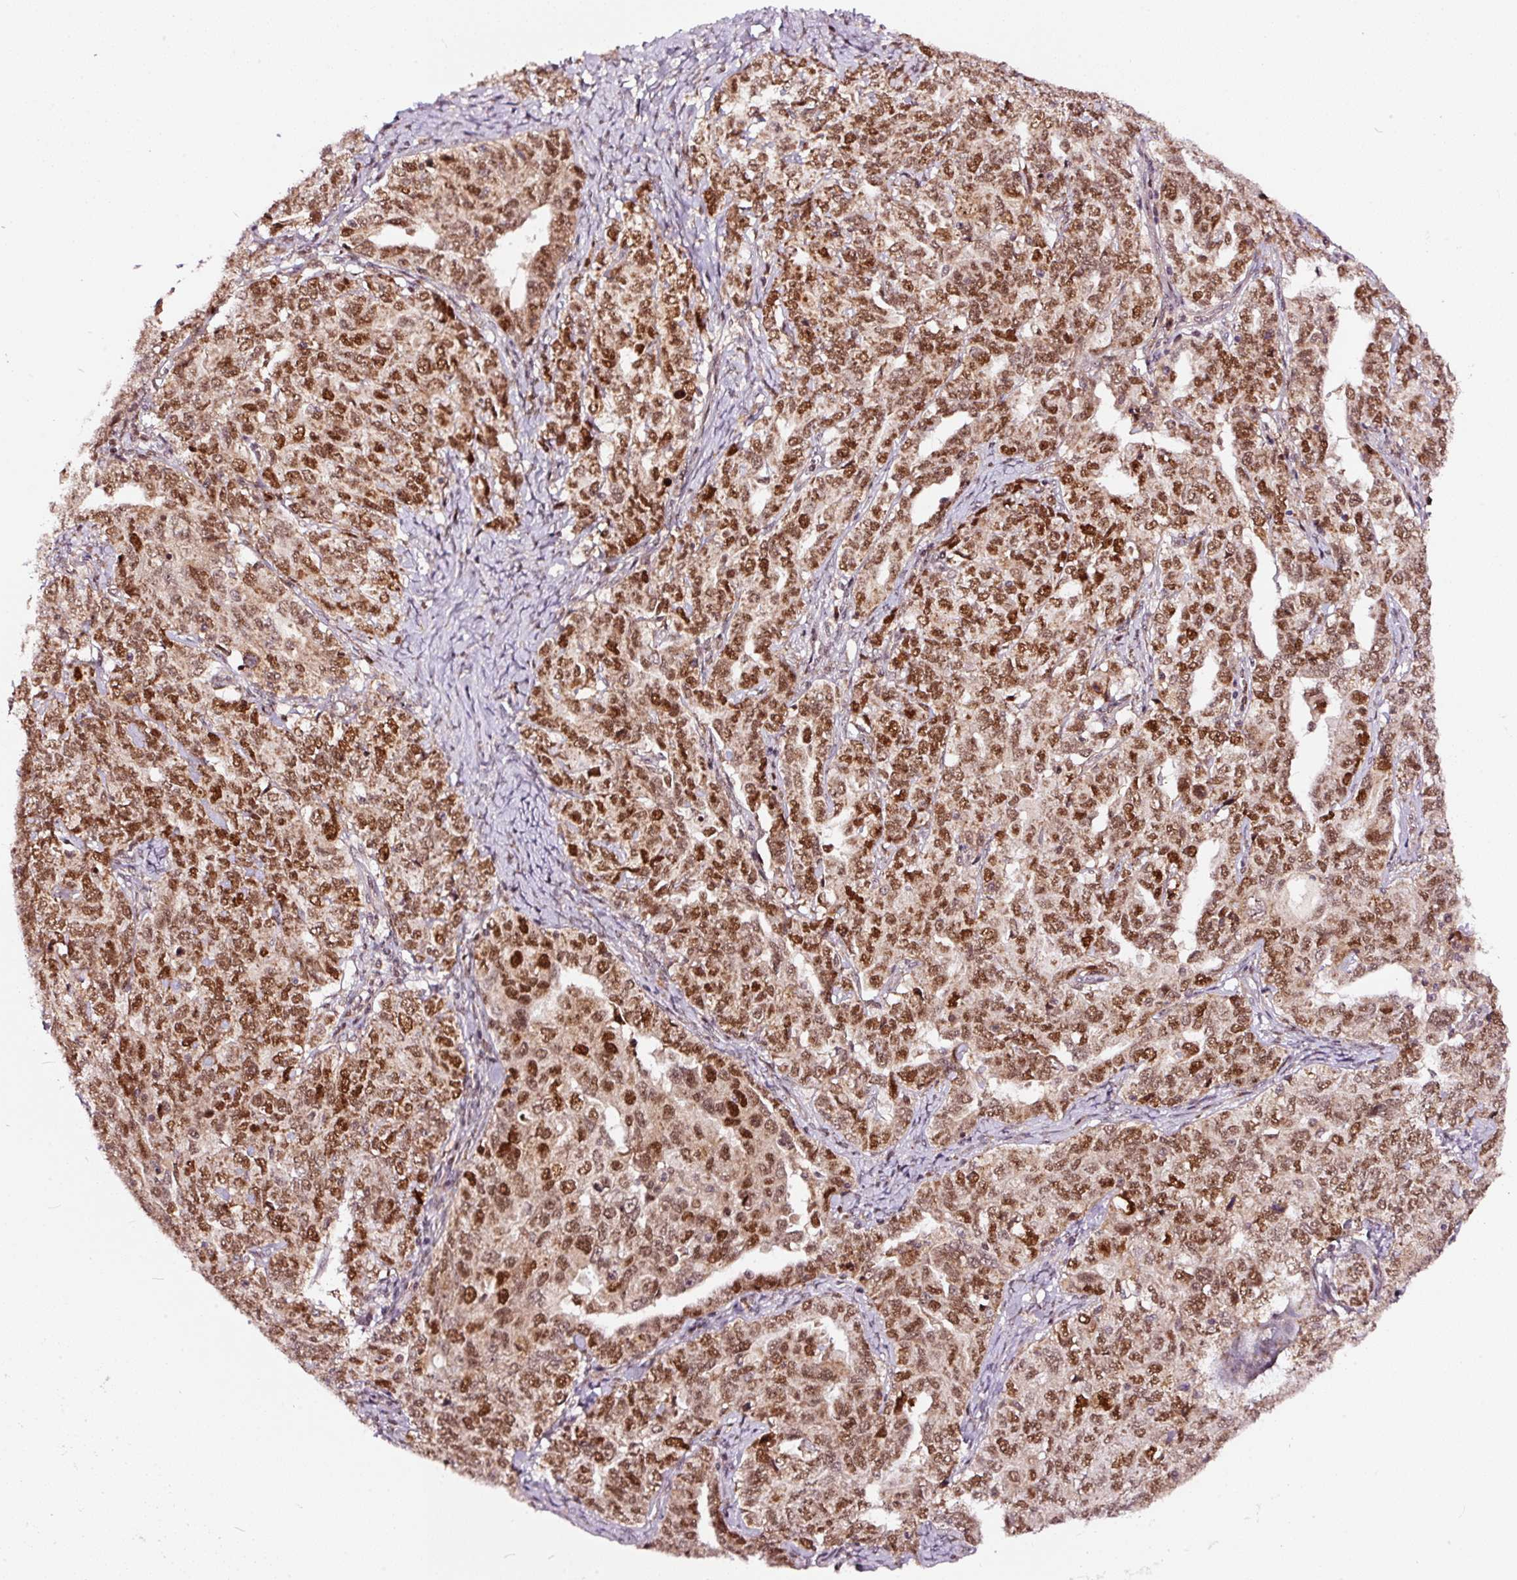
{"staining": {"intensity": "moderate", "quantity": ">75%", "location": "nuclear"}, "tissue": "ovarian cancer", "cell_type": "Tumor cells", "image_type": "cancer", "snomed": [{"axis": "morphology", "description": "Carcinoma, endometroid"}, {"axis": "topography", "description": "Ovary"}], "caption": "Immunohistochemistry staining of endometroid carcinoma (ovarian), which exhibits medium levels of moderate nuclear expression in approximately >75% of tumor cells indicating moderate nuclear protein positivity. The staining was performed using DAB (3,3'-diaminobenzidine) (brown) for protein detection and nuclei were counterstained in hematoxylin (blue).", "gene": "RFC4", "patient": {"sex": "female", "age": 62}}